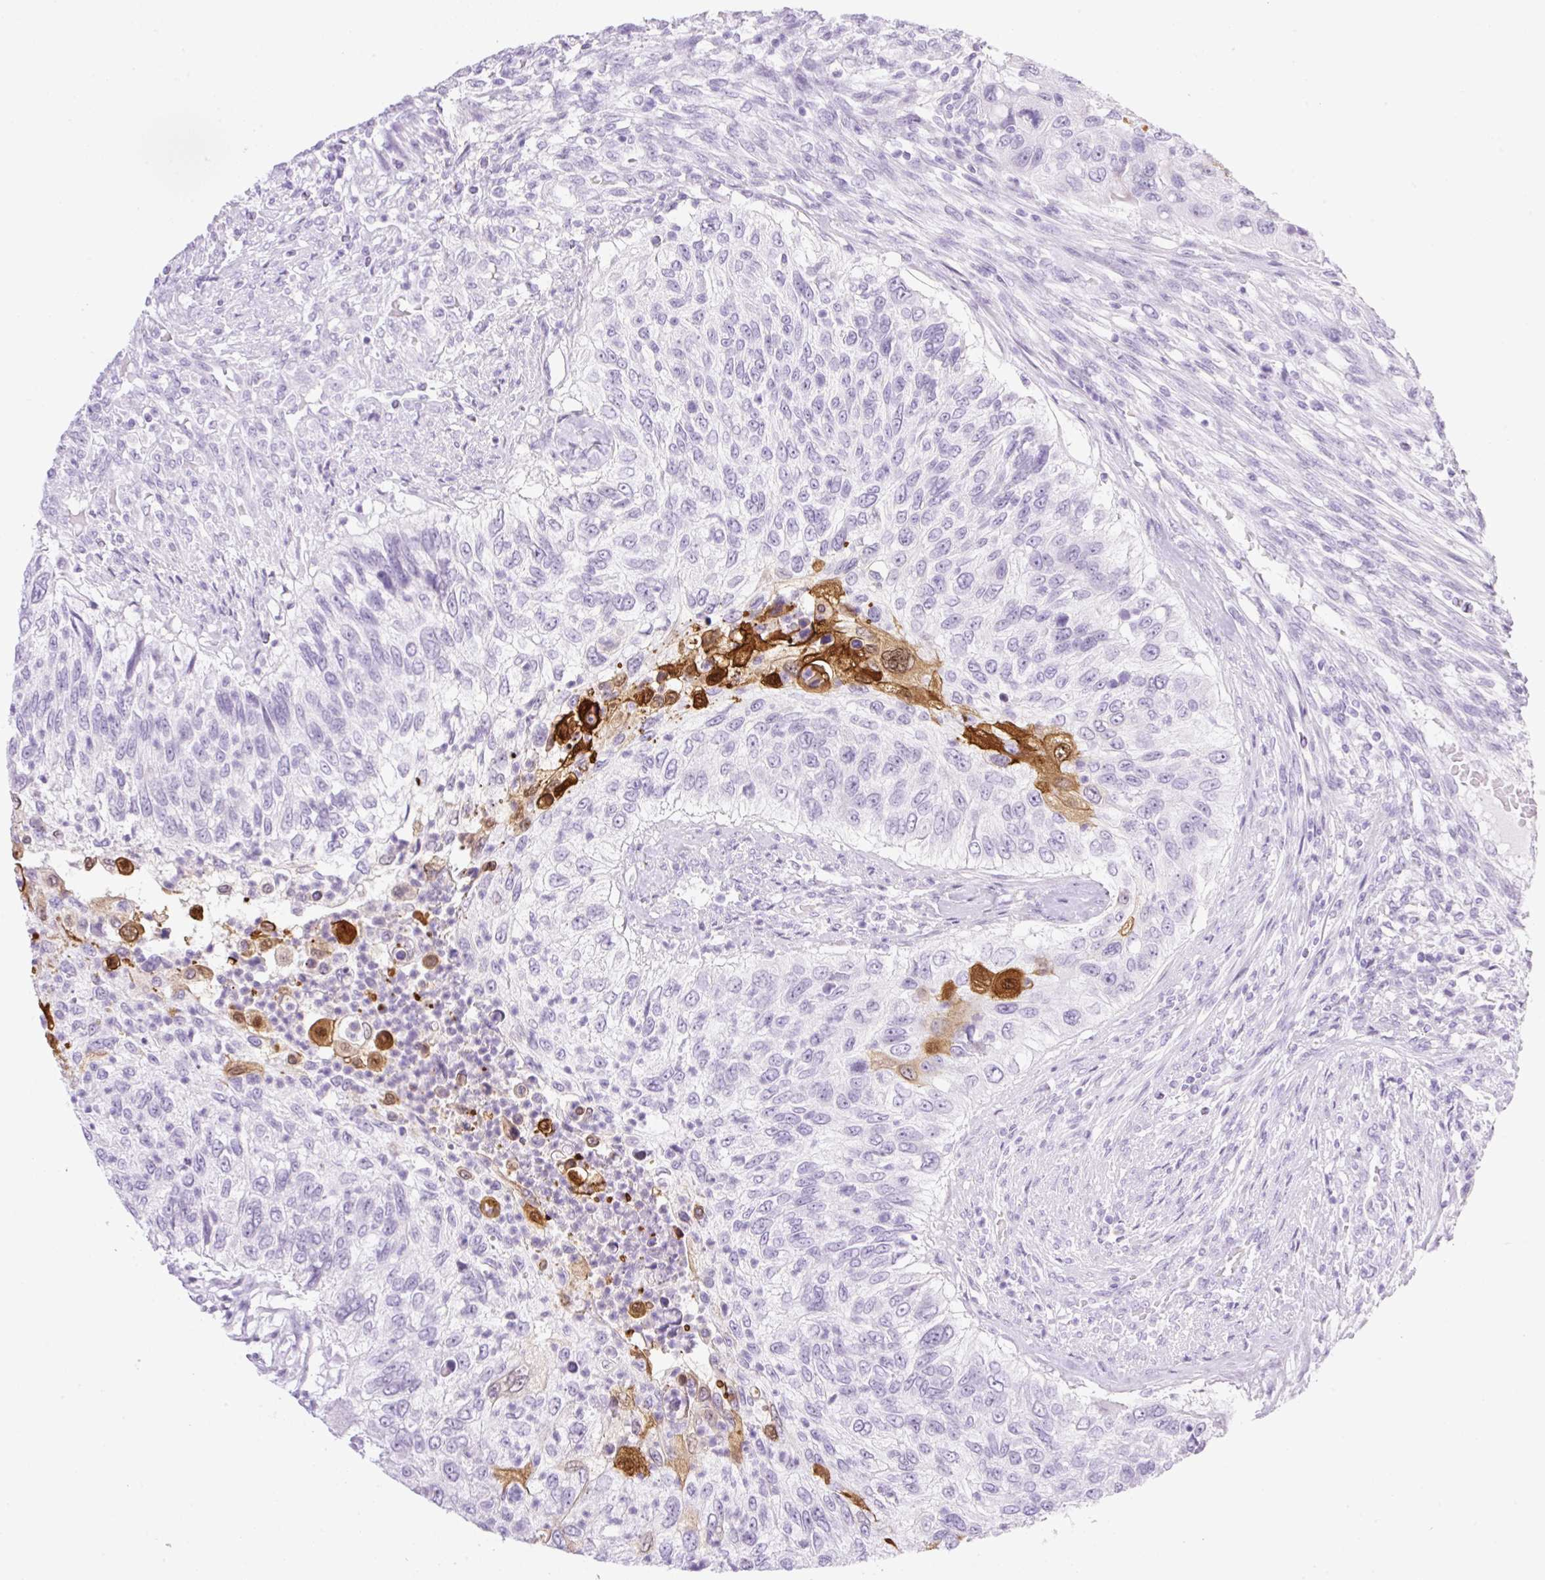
{"staining": {"intensity": "strong", "quantity": "<25%", "location": "cytoplasmic/membranous,nuclear"}, "tissue": "urothelial cancer", "cell_type": "Tumor cells", "image_type": "cancer", "snomed": [{"axis": "morphology", "description": "Urothelial carcinoma, High grade"}, {"axis": "topography", "description": "Urinary bladder"}], "caption": "Protein staining of urothelial carcinoma (high-grade) tissue reveals strong cytoplasmic/membranous and nuclear positivity in approximately <25% of tumor cells.", "gene": "SPRR4", "patient": {"sex": "female", "age": 60}}